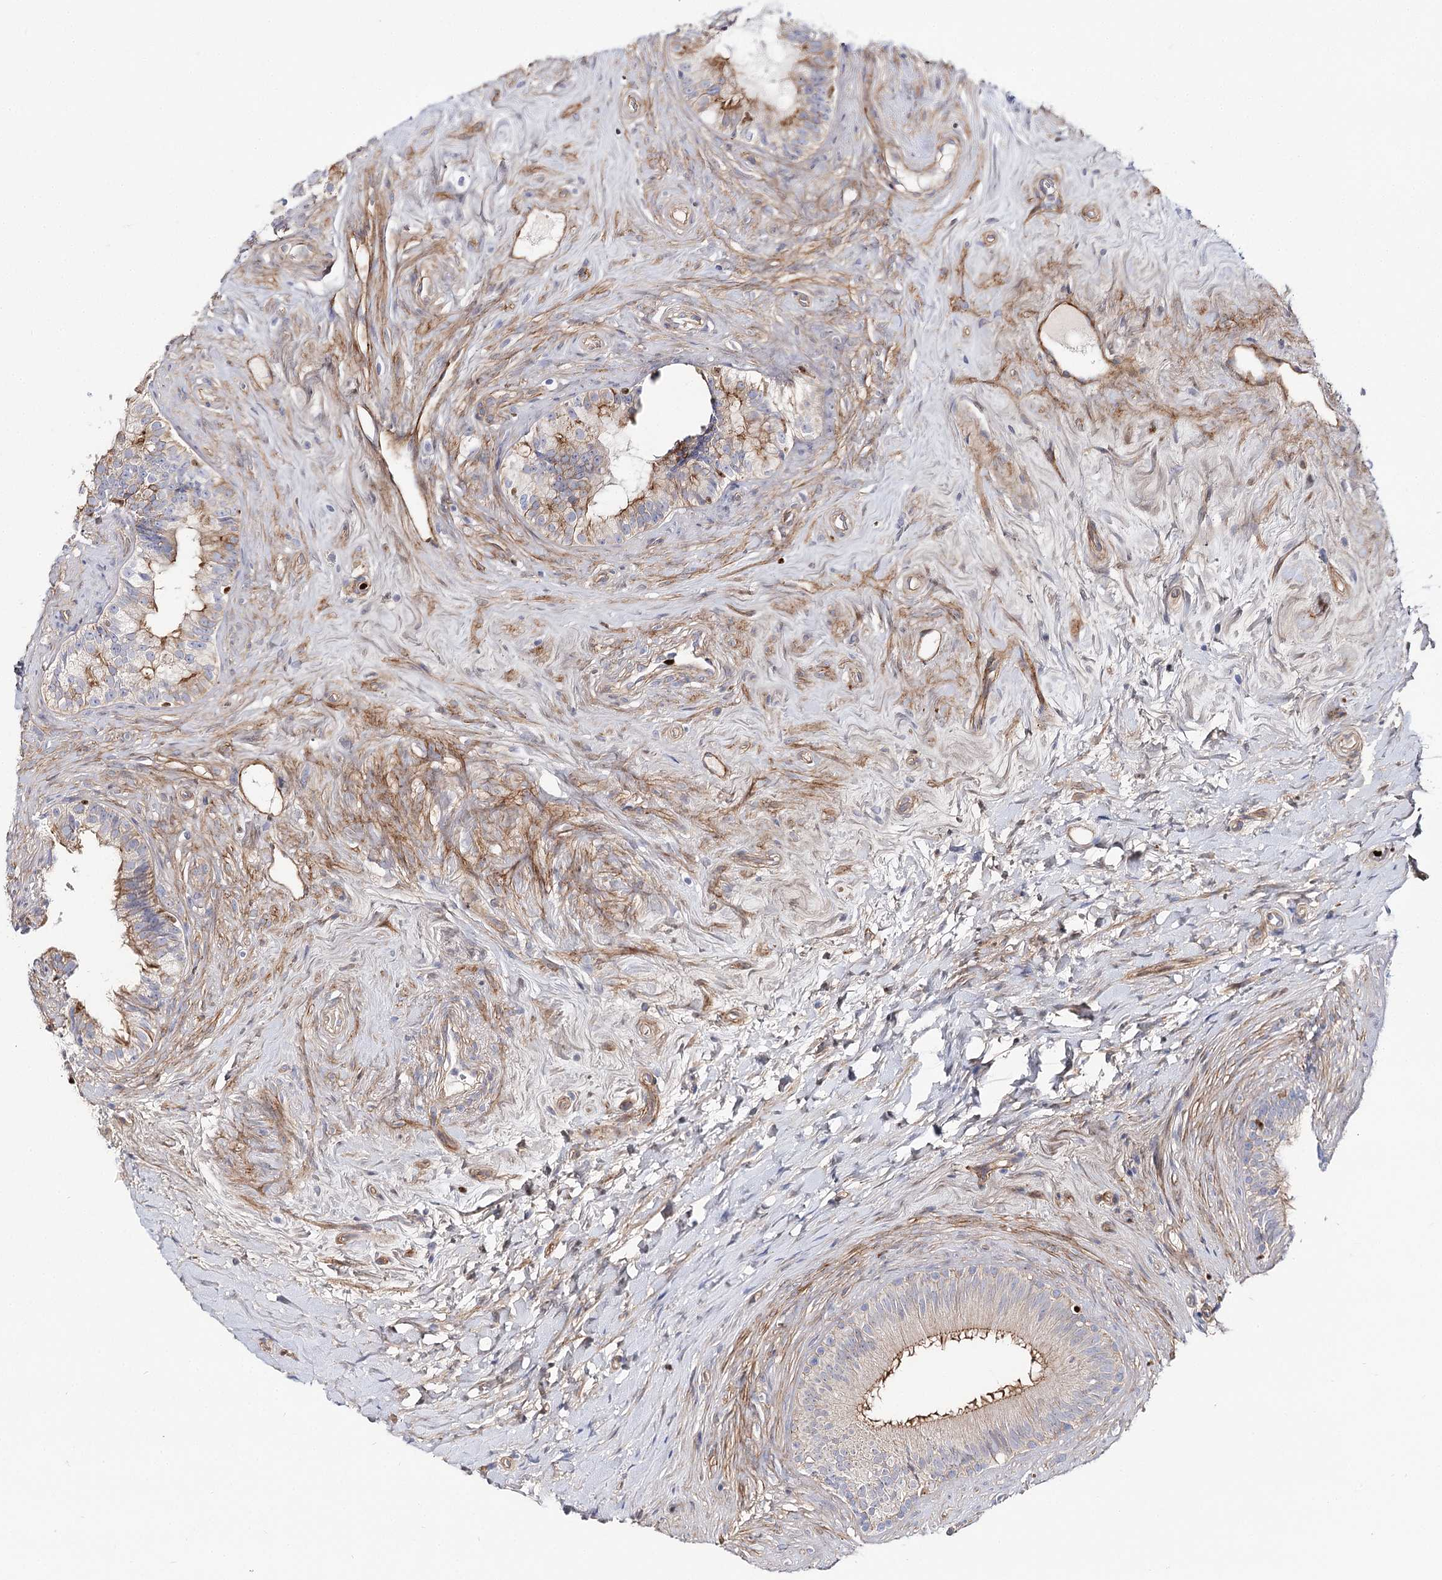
{"staining": {"intensity": "moderate", "quantity": "<25%", "location": "cytoplasmic/membranous"}, "tissue": "epididymis", "cell_type": "Glandular cells", "image_type": "normal", "snomed": [{"axis": "morphology", "description": "Normal tissue, NOS"}, {"axis": "topography", "description": "Epididymis"}], "caption": "Glandular cells display moderate cytoplasmic/membranous expression in about <25% of cells in benign epididymis. Using DAB (brown) and hematoxylin (blue) stains, captured at high magnification using brightfield microscopy.", "gene": "C11orf52", "patient": {"sex": "male", "age": 84}}